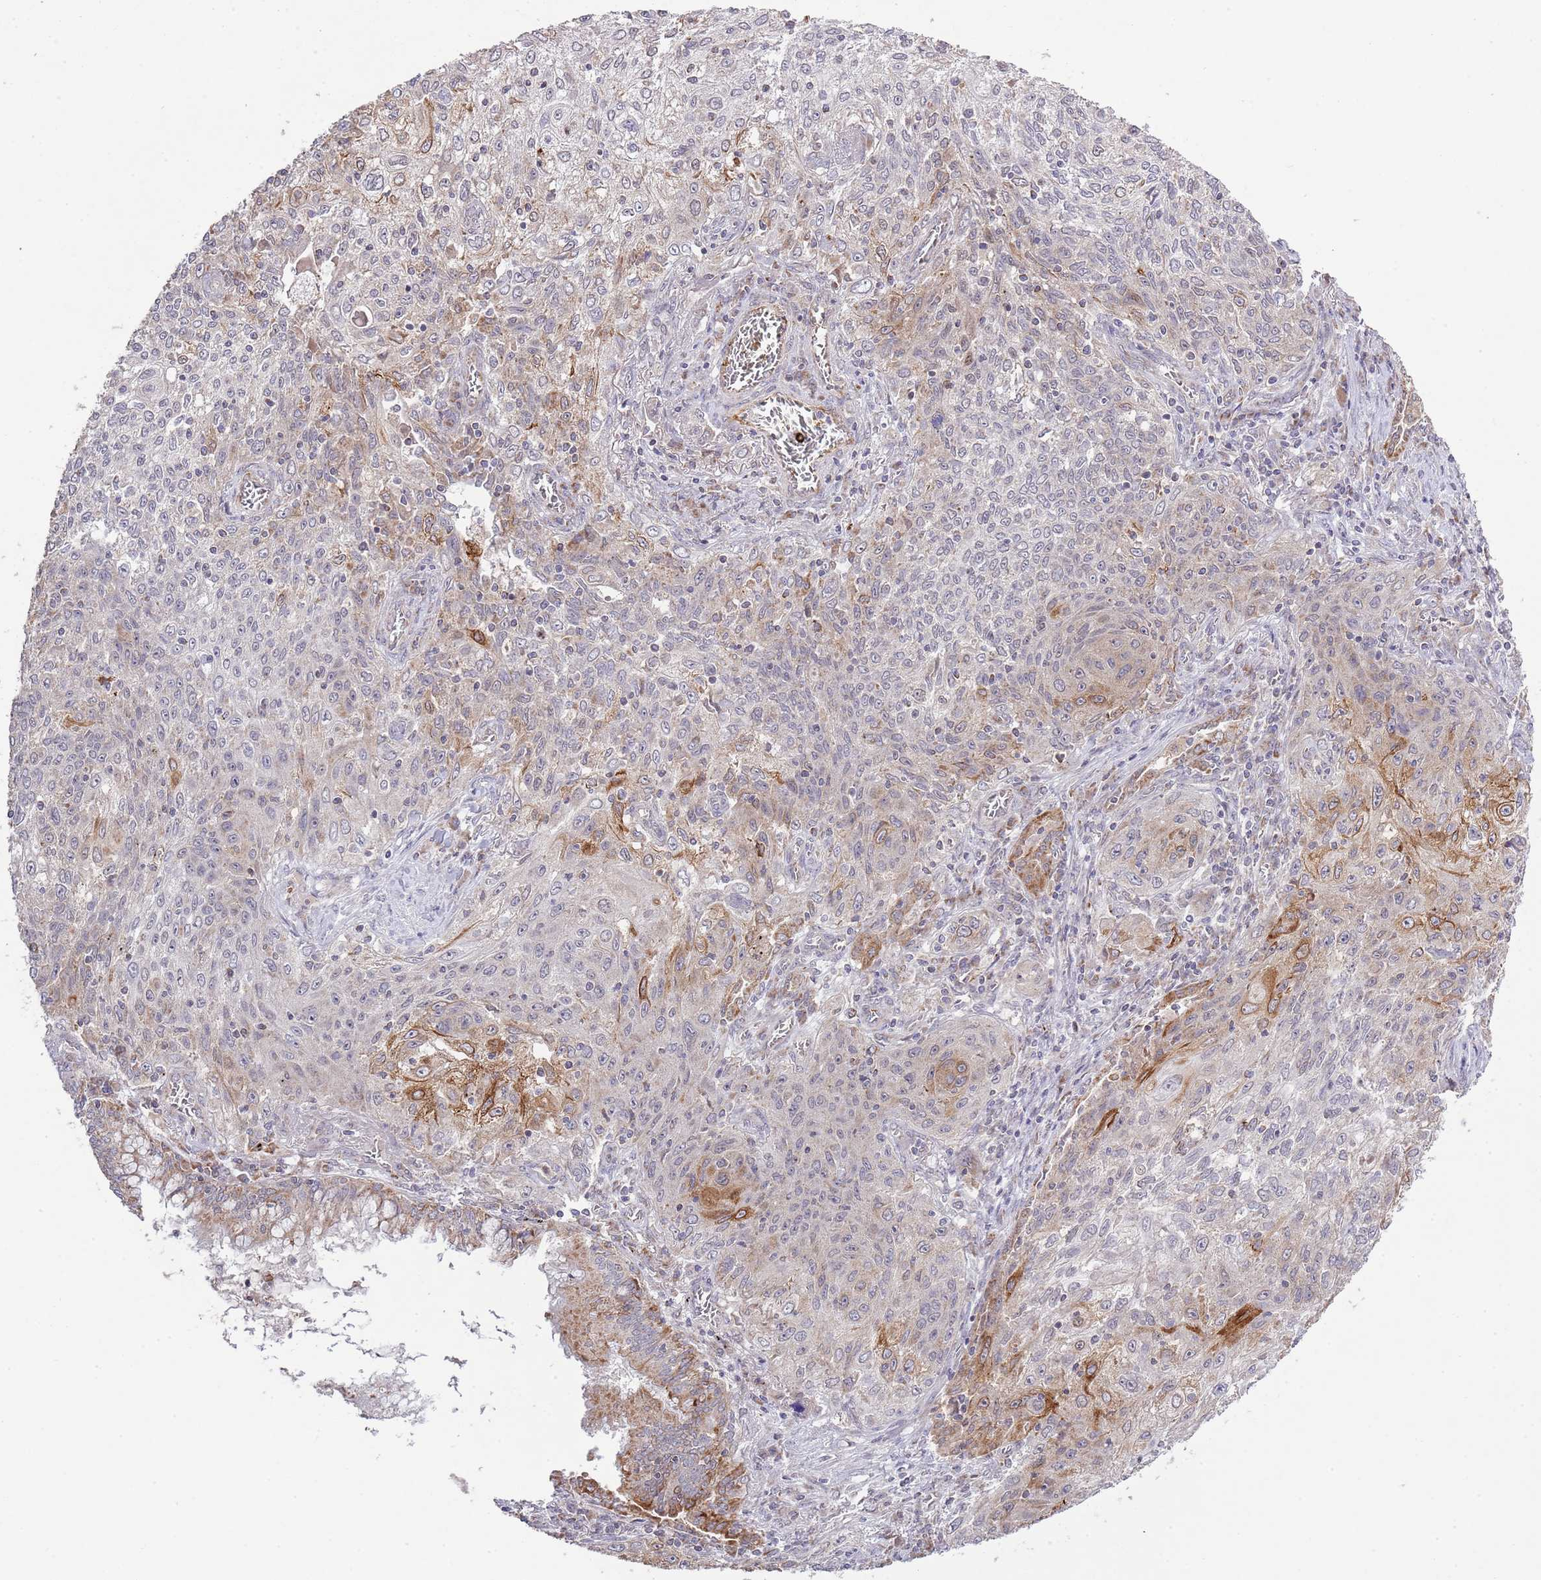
{"staining": {"intensity": "moderate", "quantity": "<25%", "location": "cytoplasmic/membranous"}, "tissue": "lung cancer", "cell_type": "Tumor cells", "image_type": "cancer", "snomed": [{"axis": "morphology", "description": "Squamous cell carcinoma, NOS"}, {"axis": "topography", "description": "Lung"}], "caption": "This photomicrograph displays immunohistochemistry (IHC) staining of lung squamous cell carcinoma, with low moderate cytoplasmic/membranous expression in approximately <25% of tumor cells.", "gene": "IVD", "patient": {"sex": "female", "age": 69}}